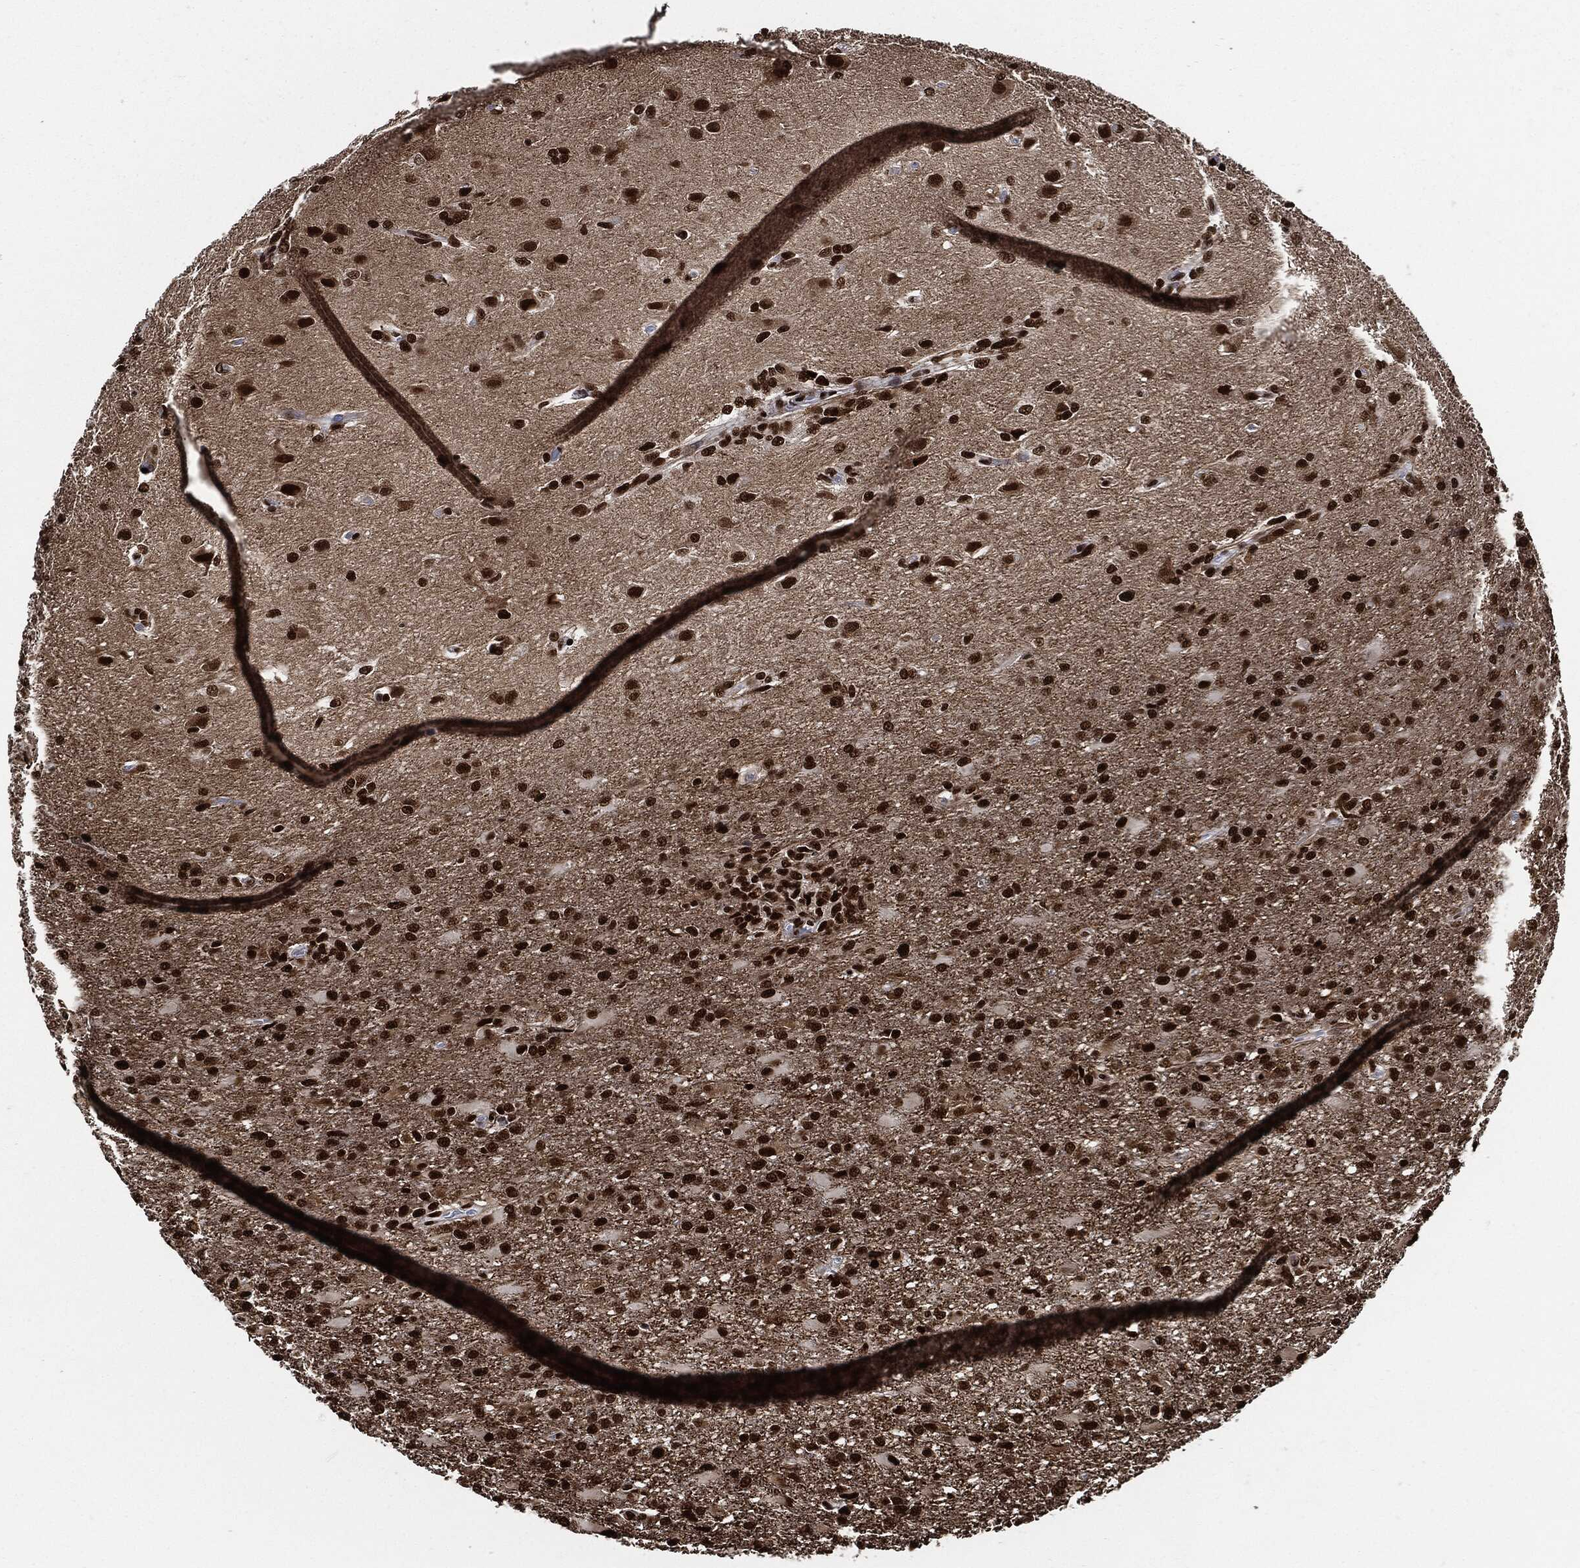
{"staining": {"intensity": "strong", "quantity": ">75%", "location": "nuclear"}, "tissue": "glioma", "cell_type": "Tumor cells", "image_type": "cancer", "snomed": [{"axis": "morphology", "description": "Glioma, malignant, High grade"}, {"axis": "topography", "description": "Brain"}], "caption": "About >75% of tumor cells in glioma show strong nuclear protein positivity as visualized by brown immunohistochemical staining.", "gene": "RECQL", "patient": {"sex": "male", "age": 68}}